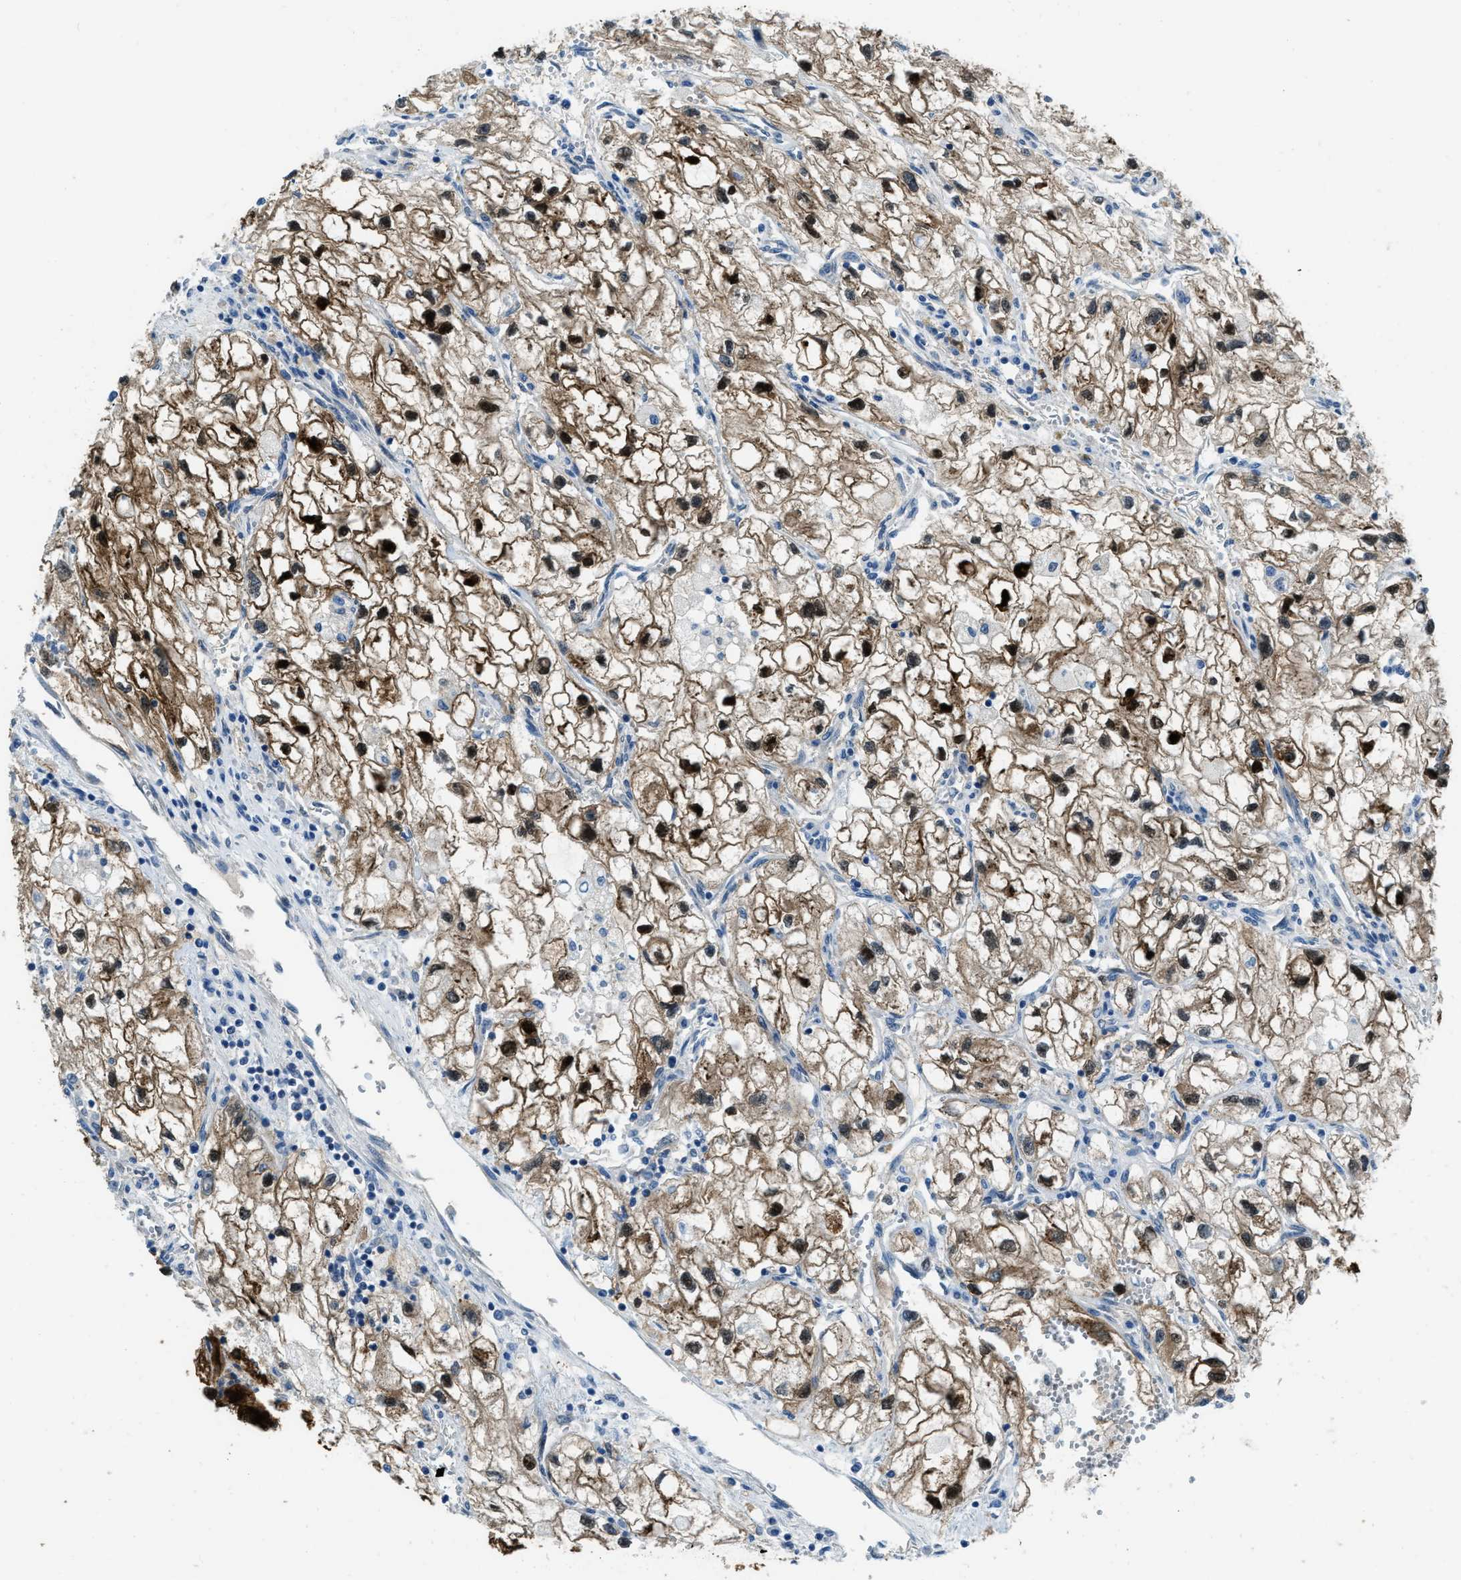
{"staining": {"intensity": "moderate", "quantity": ">75%", "location": "cytoplasmic/membranous,nuclear"}, "tissue": "renal cancer", "cell_type": "Tumor cells", "image_type": "cancer", "snomed": [{"axis": "morphology", "description": "Adenocarcinoma, NOS"}, {"axis": "topography", "description": "Kidney"}], "caption": "Immunohistochemical staining of human renal cancer (adenocarcinoma) demonstrates medium levels of moderate cytoplasmic/membranous and nuclear expression in about >75% of tumor cells. (Brightfield microscopy of DAB IHC at high magnification).", "gene": "PFKP", "patient": {"sex": "female", "age": 70}}